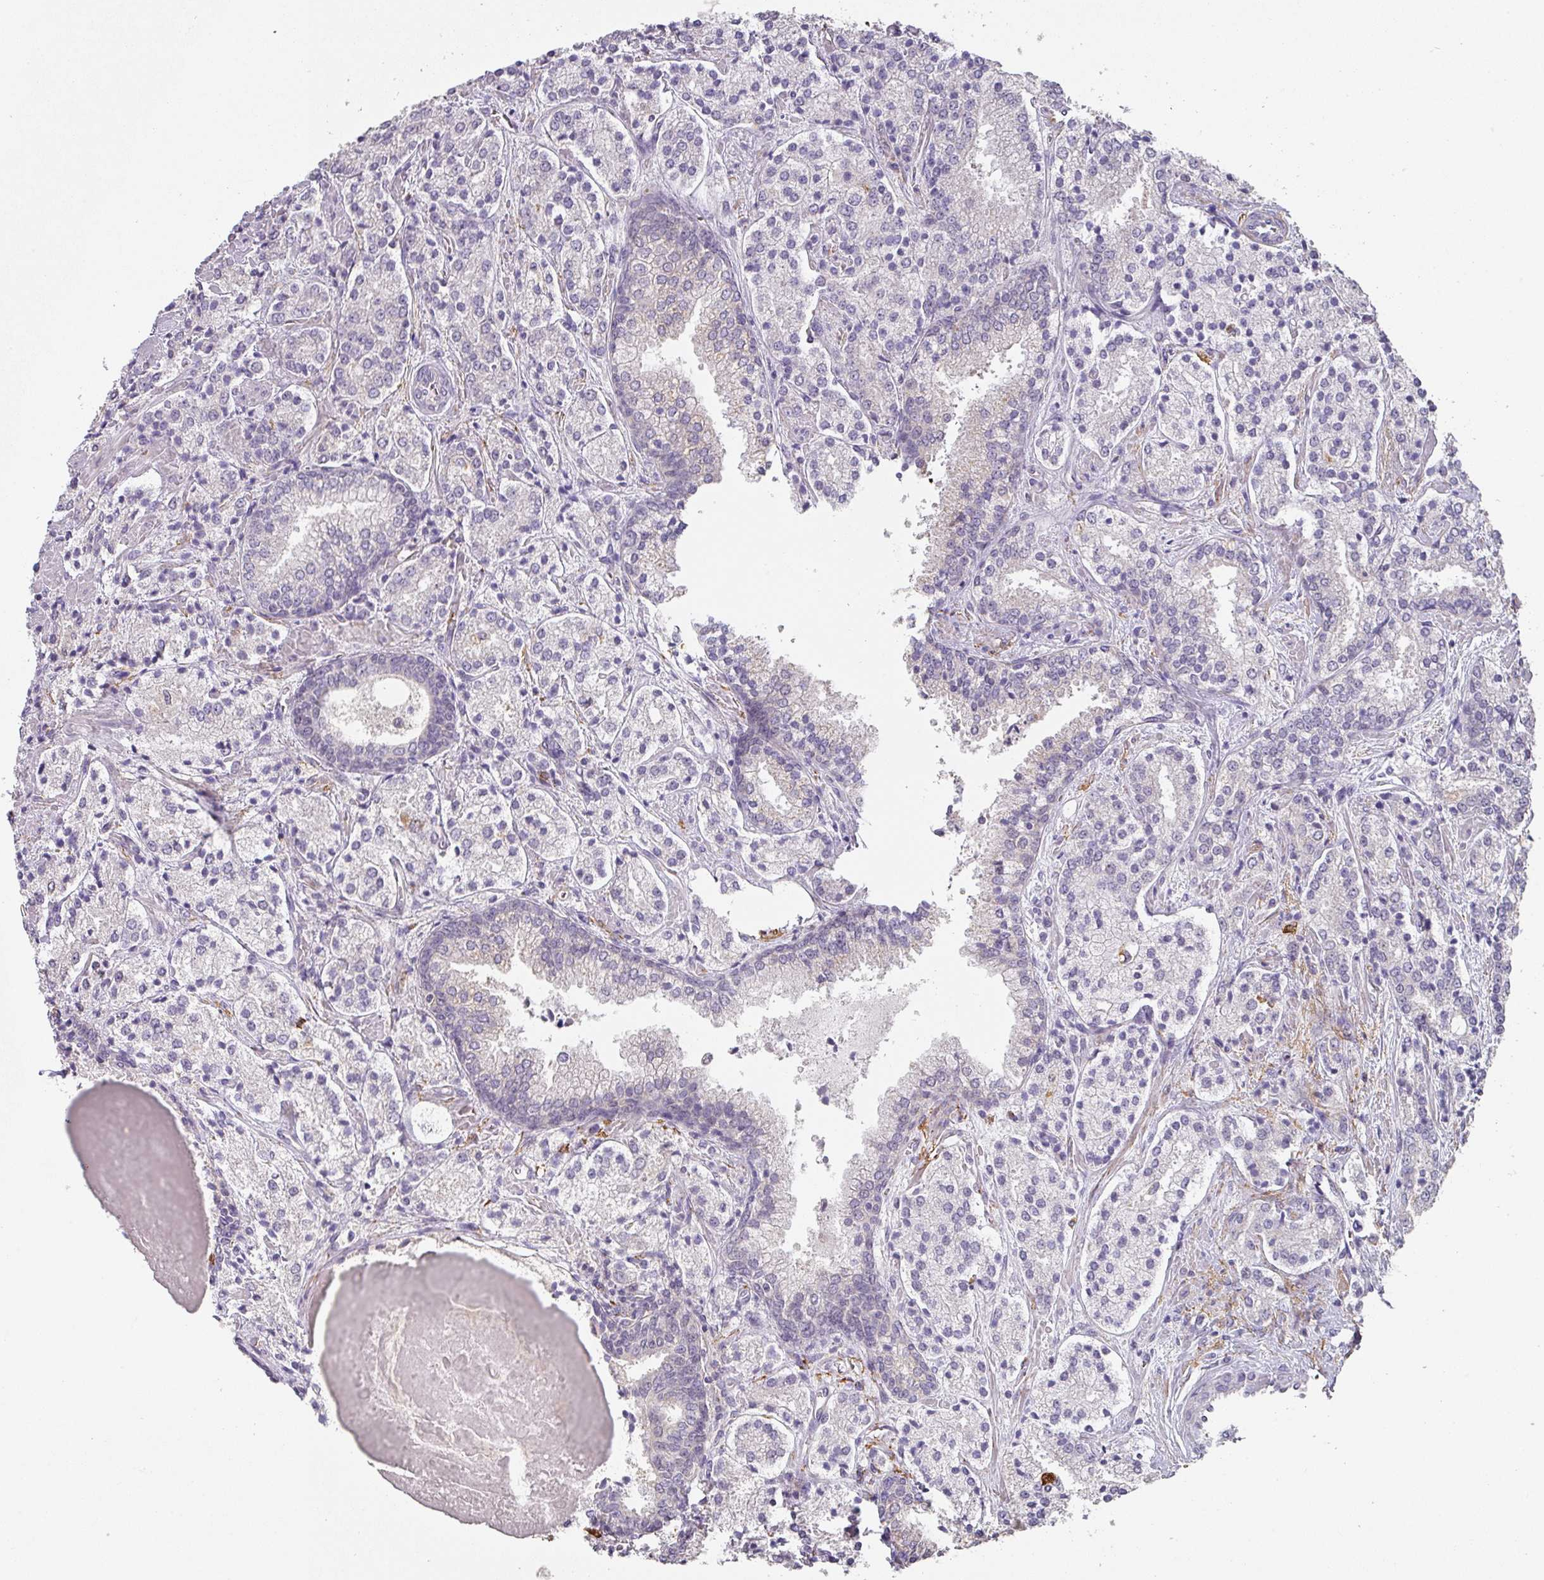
{"staining": {"intensity": "negative", "quantity": "none", "location": "none"}, "tissue": "prostate cancer", "cell_type": "Tumor cells", "image_type": "cancer", "snomed": [{"axis": "morphology", "description": "Adenocarcinoma, High grade"}, {"axis": "topography", "description": "Prostate"}], "caption": "A photomicrograph of human high-grade adenocarcinoma (prostate) is negative for staining in tumor cells. (Immunohistochemistry (ihc), brightfield microscopy, high magnification).", "gene": "FOXN4", "patient": {"sex": "male", "age": 63}}